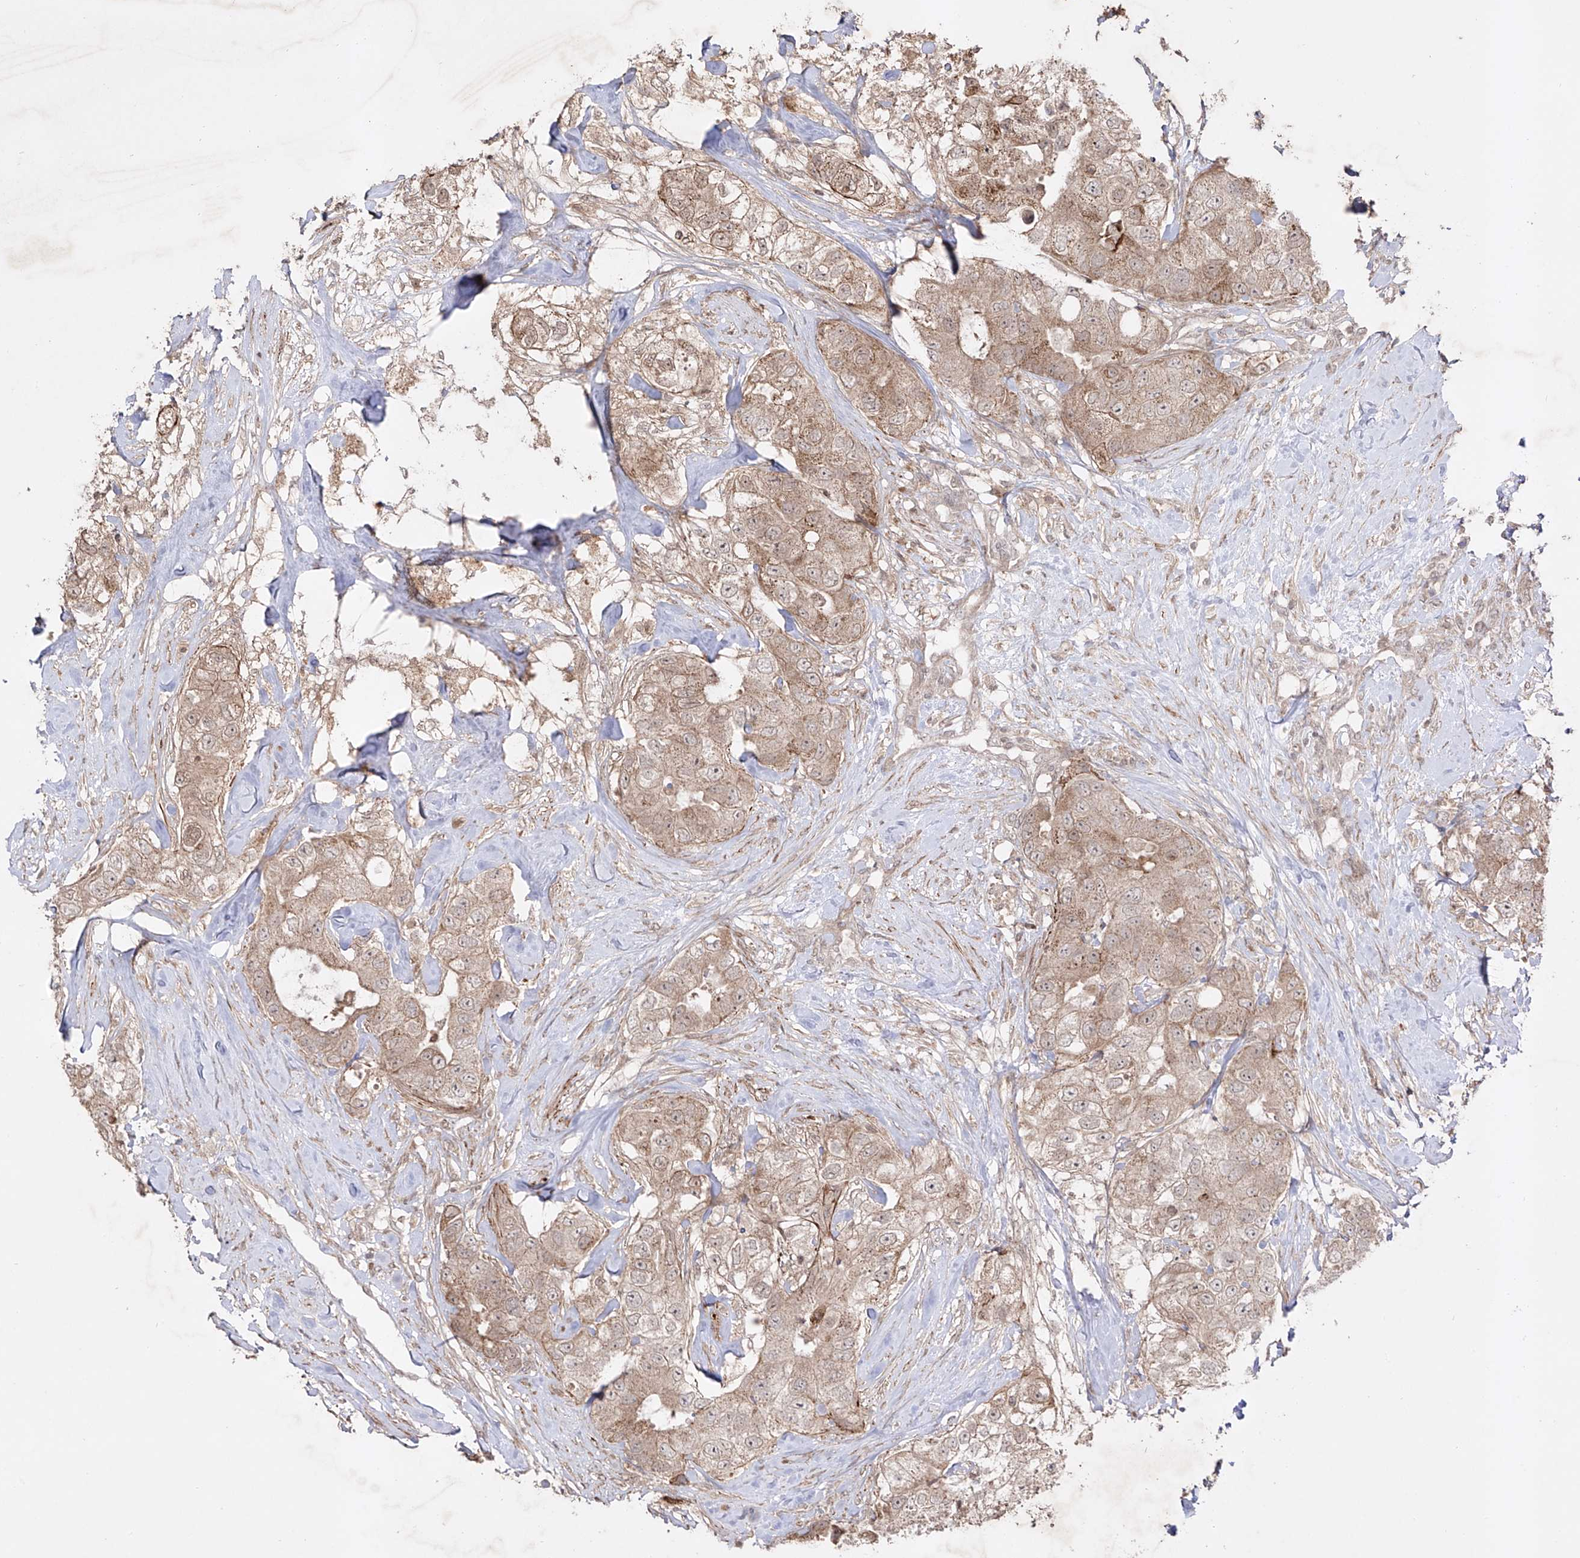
{"staining": {"intensity": "weak", "quantity": ">75%", "location": "cytoplasmic/membranous"}, "tissue": "breast cancer", "cell_type": "Tumor cells", "image_type": "cancer", "snomed": [{"axis": "morphology", "description": "Duct carcinoma"}, {"axis": "topography", "description": "Breast"}], "caption": "Immunohistochemical staining of human breast cancer (intraductal carcinoma) reveals low levels of weak cytoplasmic/membranous protein staining in about >75% of tumor cells.", "gene": "KDM1B", "patient": {"sex": "female", "age": 62}}